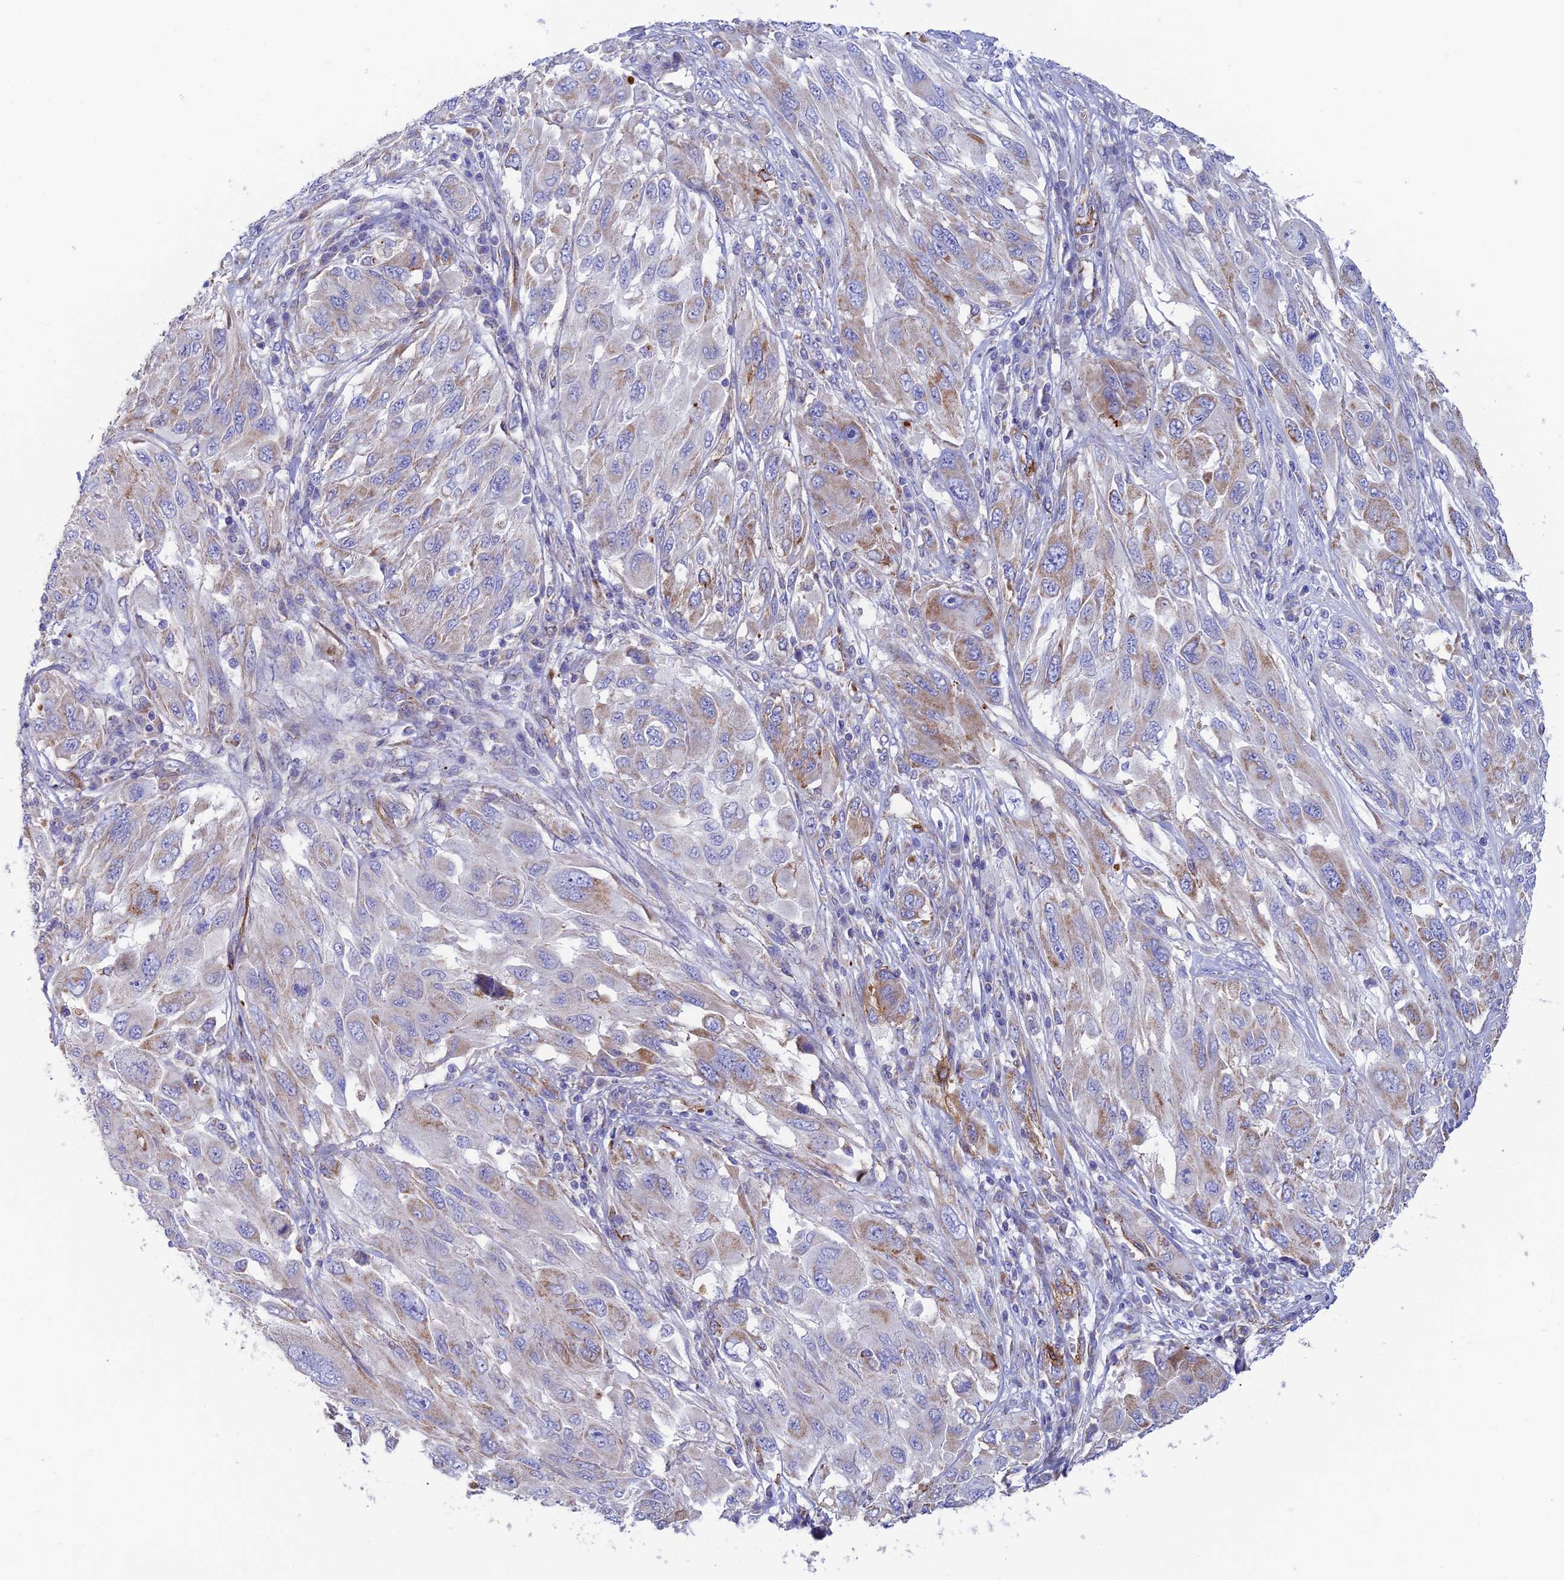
{"staining": {"intensity": "moderate", "quantity": "<25%", "location": "cytoplasmic/membranous"}, "tissue": "melanoma", "cell_type": "Tumor cells", "image_type": "cancer", "snomed": [{"axis": "morphology", "description": "Malignant melanoma, NOS"}, {"axis": "topography", "description": "Skin"}], "caption": "Malignant melanoma stained with a protein marker shows moderate staining in tumor cells.", "gene": "CSPG4", "patient": {"sex": "female", "age": 91}}